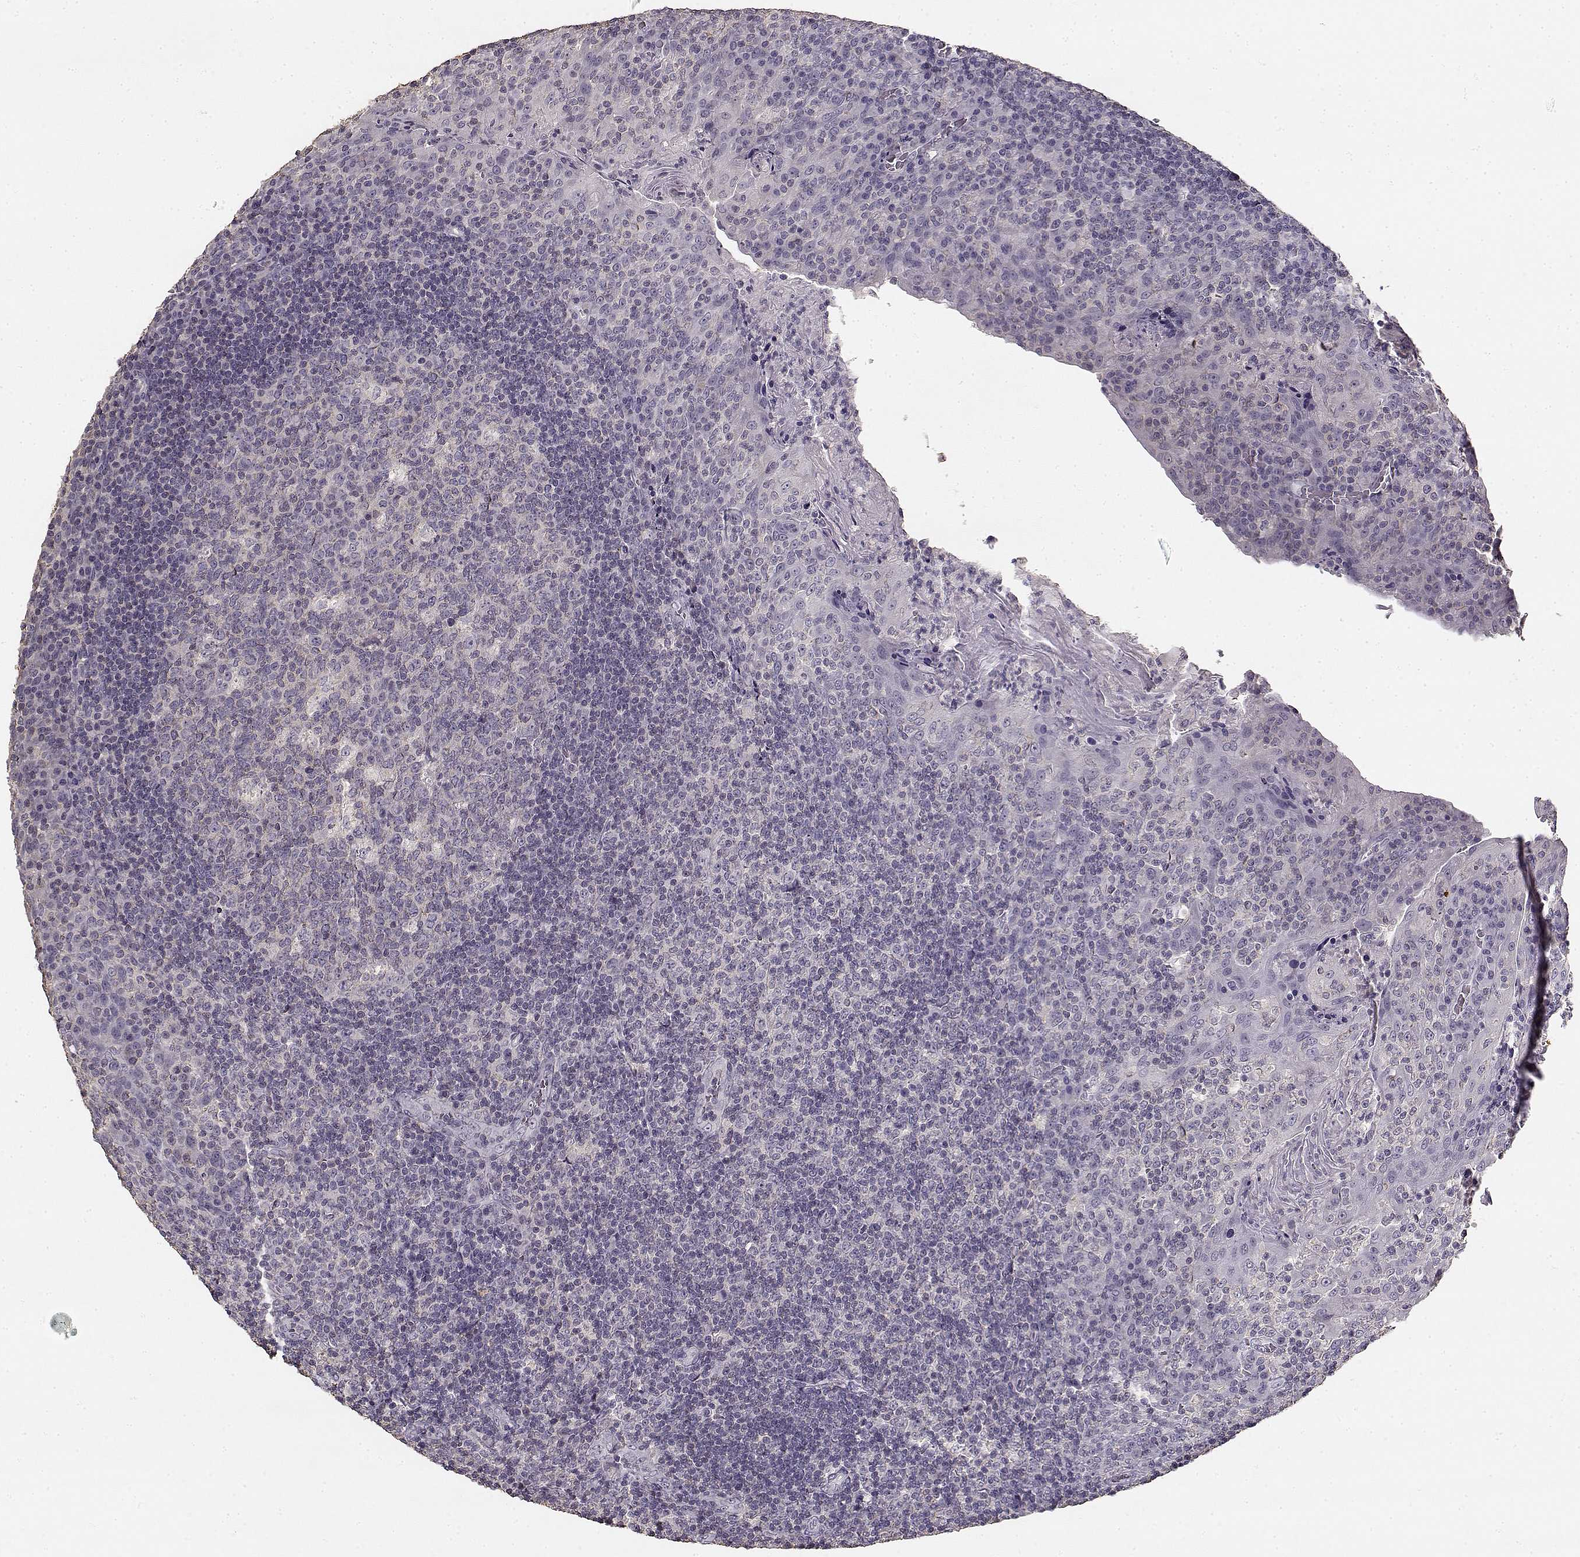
{"staining": {"intensity": "negative", "quantity": "none", "location": "none"}, "tissue": "tonsil", "cell_type": "Germinal center cells", "image_type": "normal", "snomed": [{"axis": "morphology", "description": "Normal tissue, NOS"}, {"axis": "topography", "description": "Tonsil"}], "caption": "IHC of benign human tonsil shows no expression in germinal center cells.", "gene": "UROC1", "patient": {"sex": "male", "age": 17}}